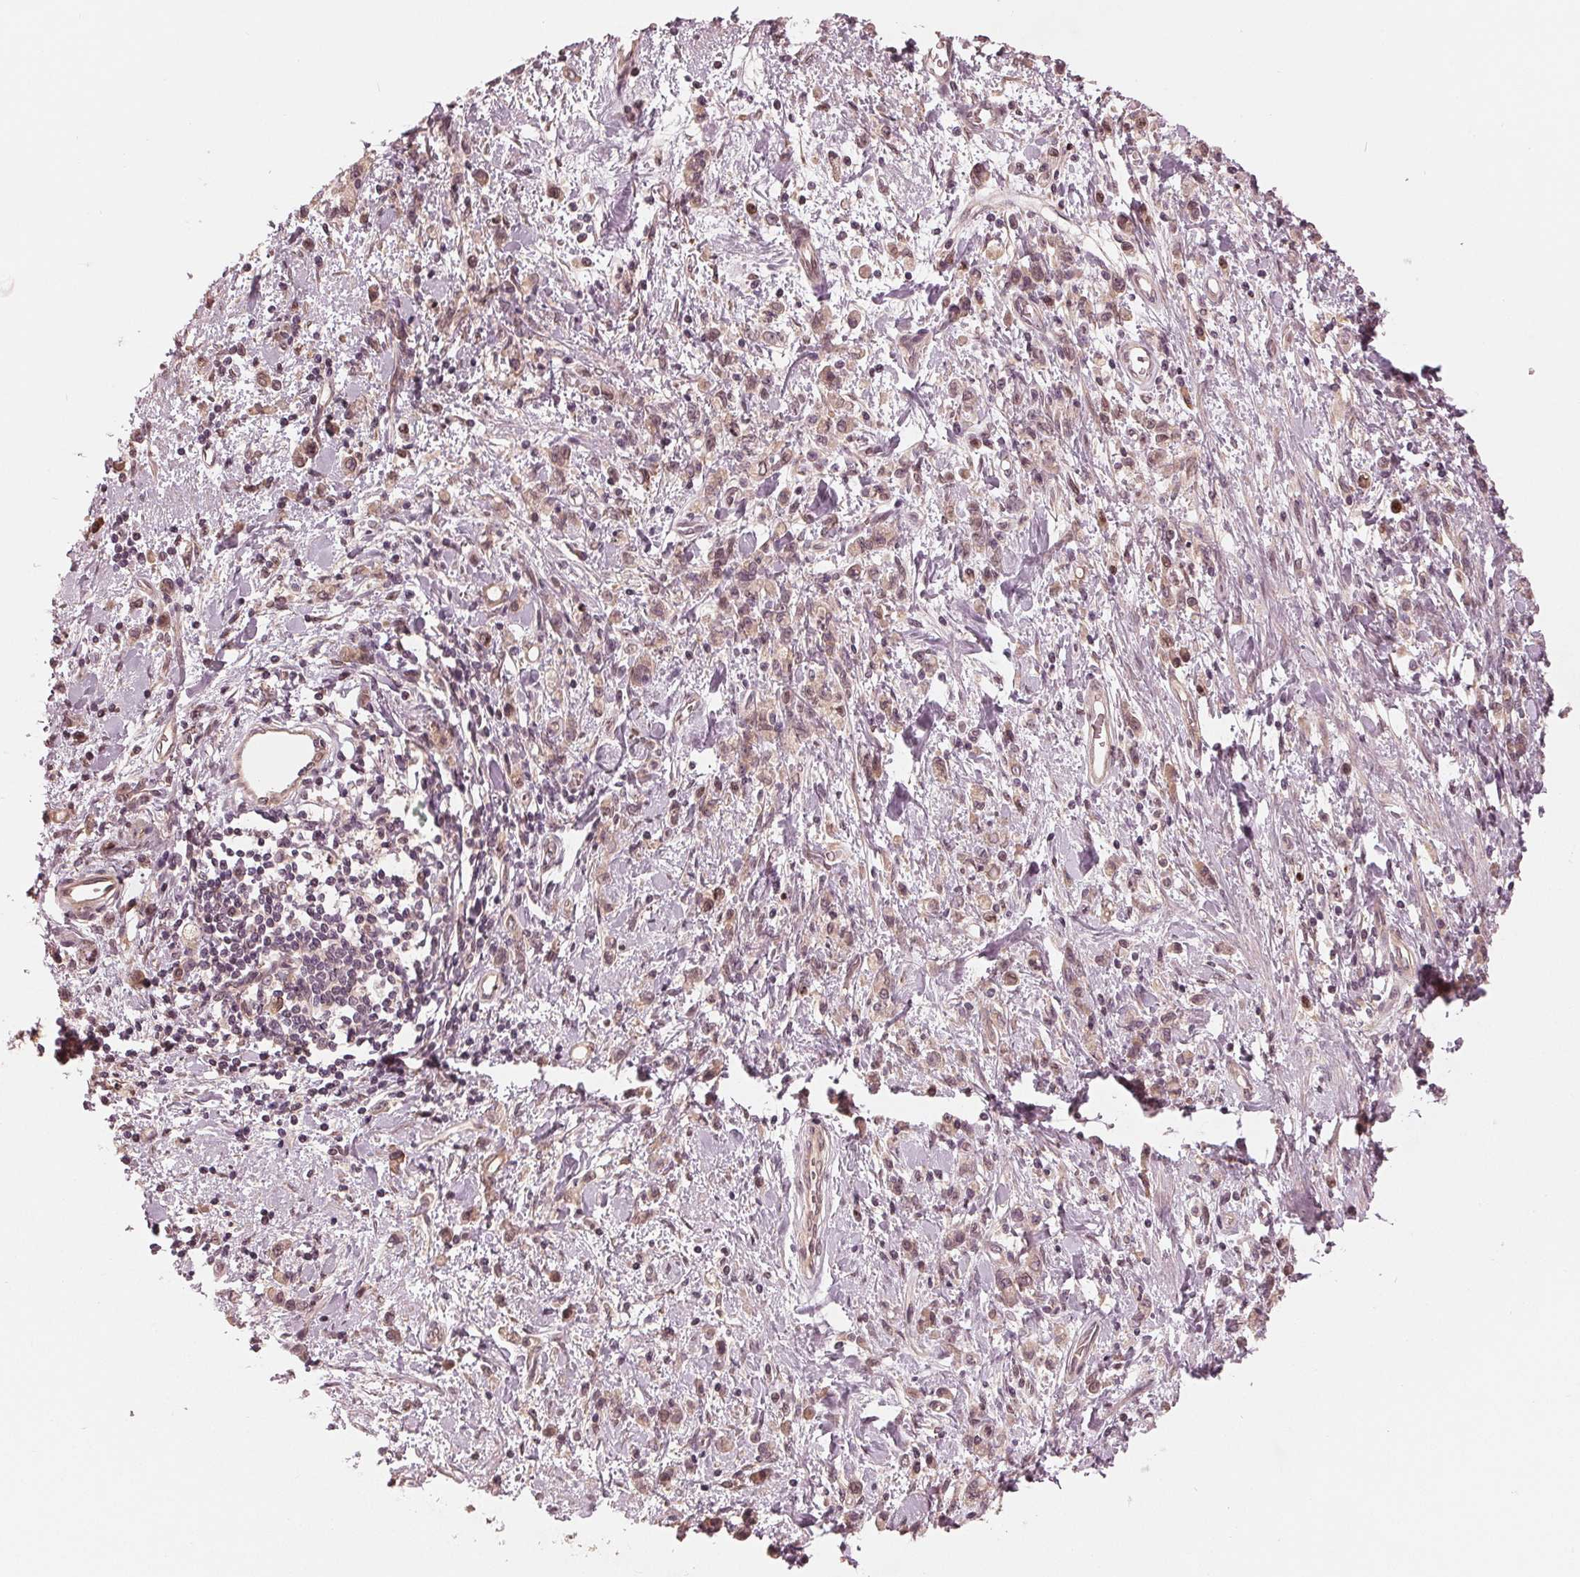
{"staining": {"intensity": "weak", "quantity": ">75%", "location": "cytoplasmic/membranous,nuclear"}, "tissue": "stomach cancer", "cell_type": "Tumor cells", "image_type": "cancer", "snomed": [{"axis": "morphology", "description": "Adenocarcinoma, NOS"}, {"axis": "topography", "description": "Stomach"}], "caption": "Adenocarcinoma (stomach) stained with DAB (3,3'-diaminobenzidine) IHC exhibits low levels of weak cytoplasmic/membranous and nuclear expression in approximately >75% of tumor cells.", "gene": "ZNF471", "patient": {"sex": "male", "age": 77}}